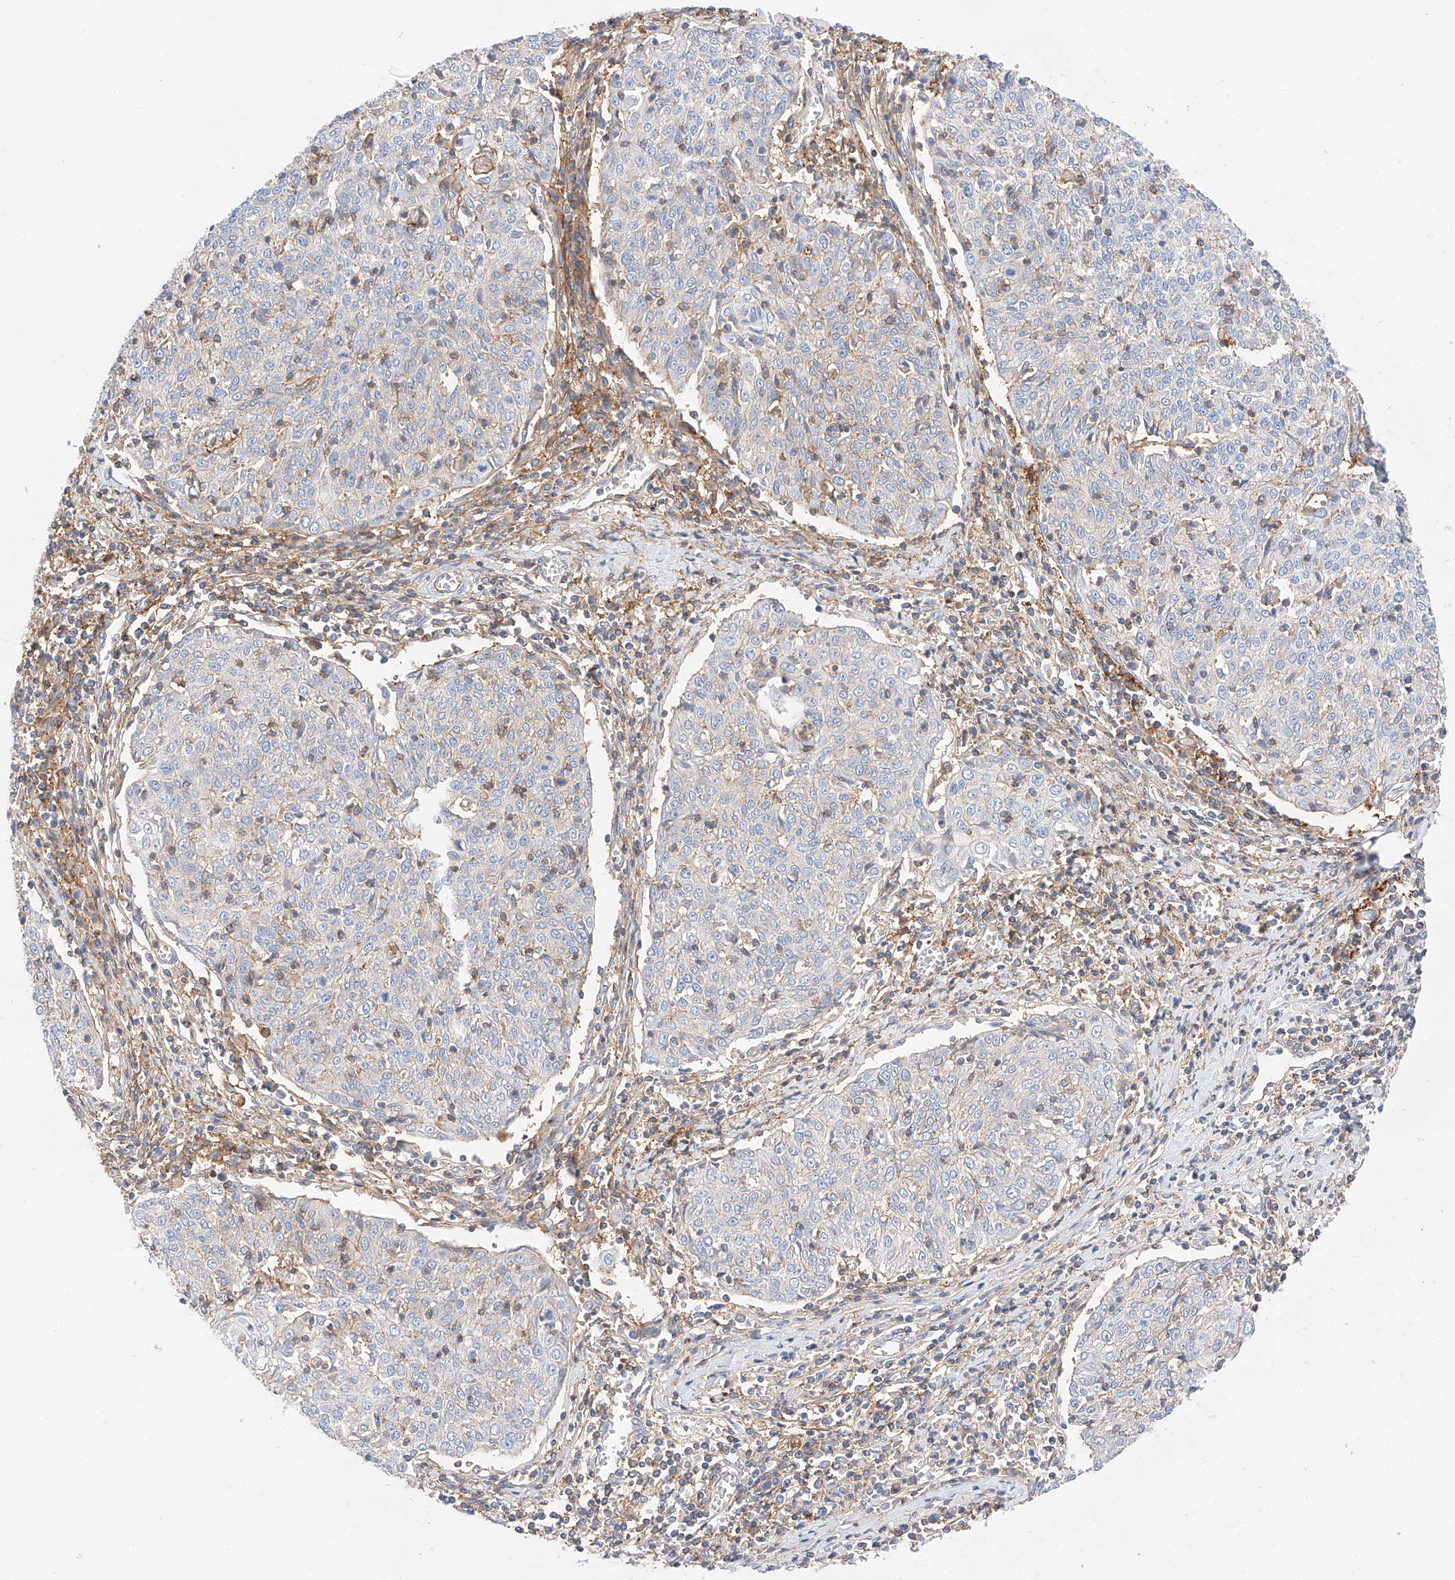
{"staining": {"intensity": "negative", "quantity": "none", "location": "none"}, "tissue": "cervical cancer", "cell_type": "Tumor cells", "image_type": "cancer", "snomed": [{"axis": "morphology", "description": "Squamous cell carcinoma, NOS"}, {"axis": "topography", "description": "Cervix"}], "caption": "Immunohistochemistry (IHC) histopathology image of neoplastic tissue: cervical squamous cell carcinoma stained with DAB shows no significant protein expression in tumor cells. (DAB IHC with hematoxylin counter stain).", "gene": "HAUS4", "patient": {"sex": "female", "age": 48}}